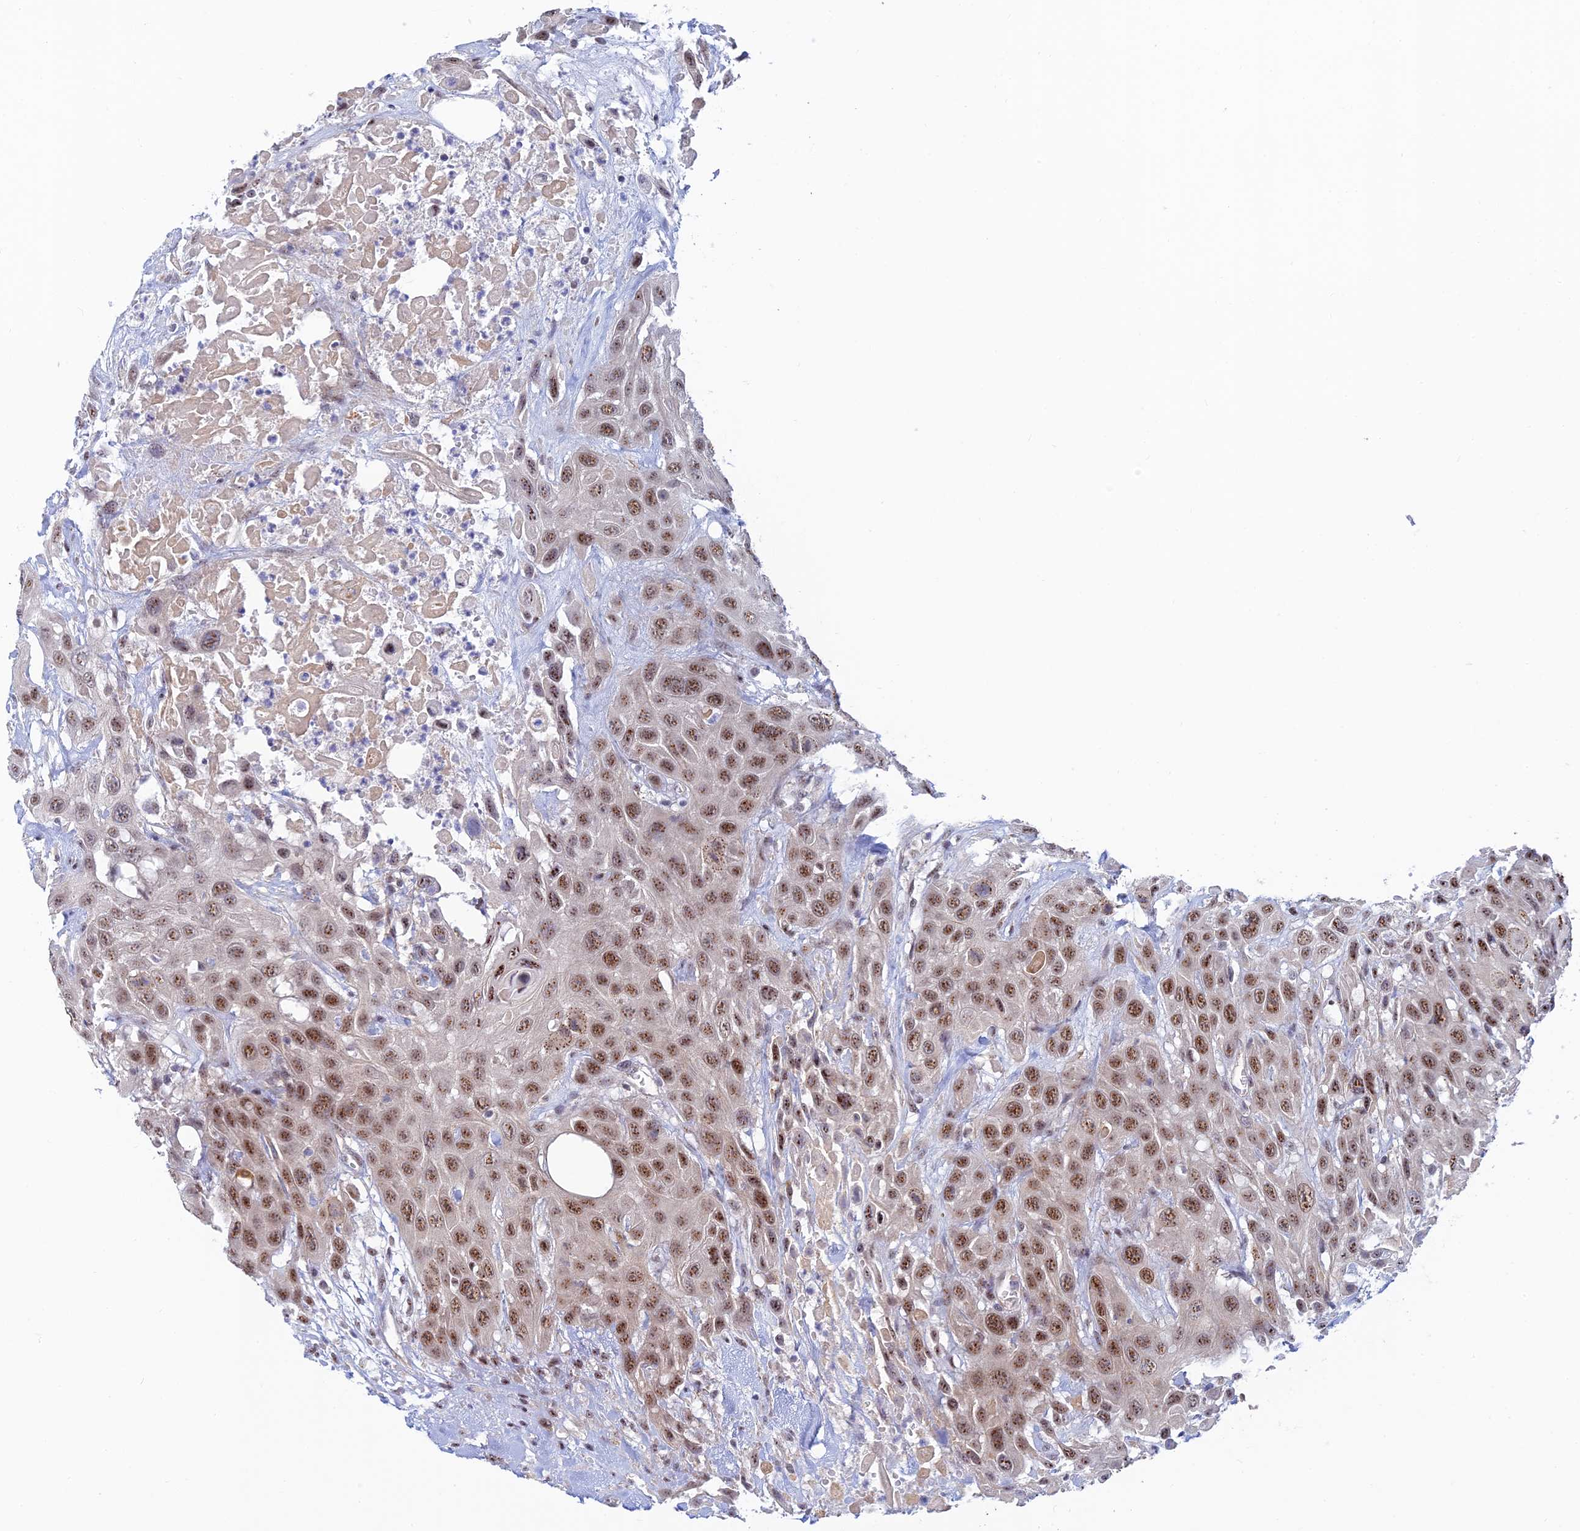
{"staining": {"intensity": "moderate", "quantity": ">75%", "location": "nuclear"}, "tissue": "head and neck cancer", "cell_type": "Tumor cells", "image_type": "cancer", "snomed": [{"axis": "morphology", "description": "Squamous cell carcinoma, NOS"}, {"axis": "topography", "description": "Head-Neck"}], "caption": "A micrograph of human head and neck cancer (squamous cell carcinoma) stained for a protein shows moderate nuclear brown staining in tumor cells. (IHC, brightfield microscopy, high magnification).", "gene": "CFAP92", "patient": {"sex": "male", "age": 81}}